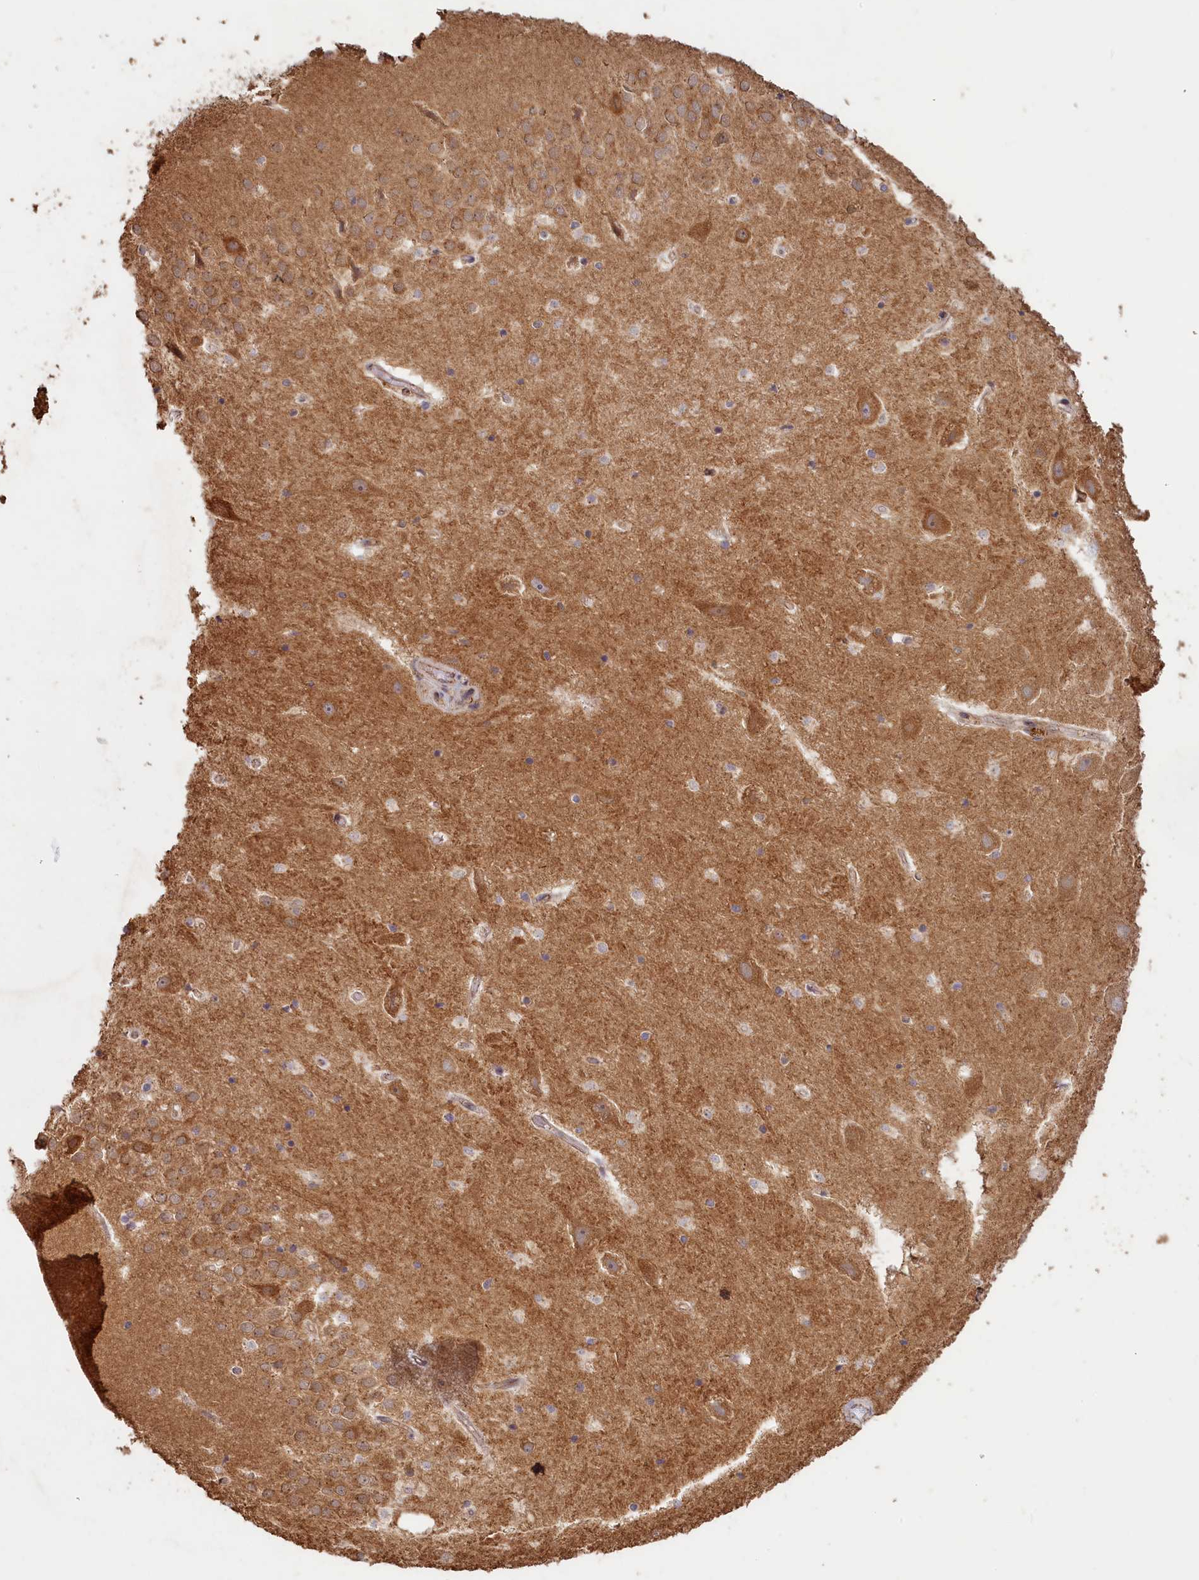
{"staining": {"intensity": "weak", "quantity": "25%-75%", "location": "cytoplasmic/membranous"}, "tissue": "hippocampus", "cell_type": "Glial cells", "image_type": "normal", "snomed": [{"axis": "morphology", "description": "Normal tissue, NOS"}, {"axis": "topography", "description": "Hippocampus"}], "caption": "The micrograph shows immunohistochemical staining of unremarkable hippocampus. There is weak cytoplasmic/membranous positivity is identified in approximately 25%-75% of glial cells.", "gene": "MADD", "patient": {"sex": "female", "age": 52}}